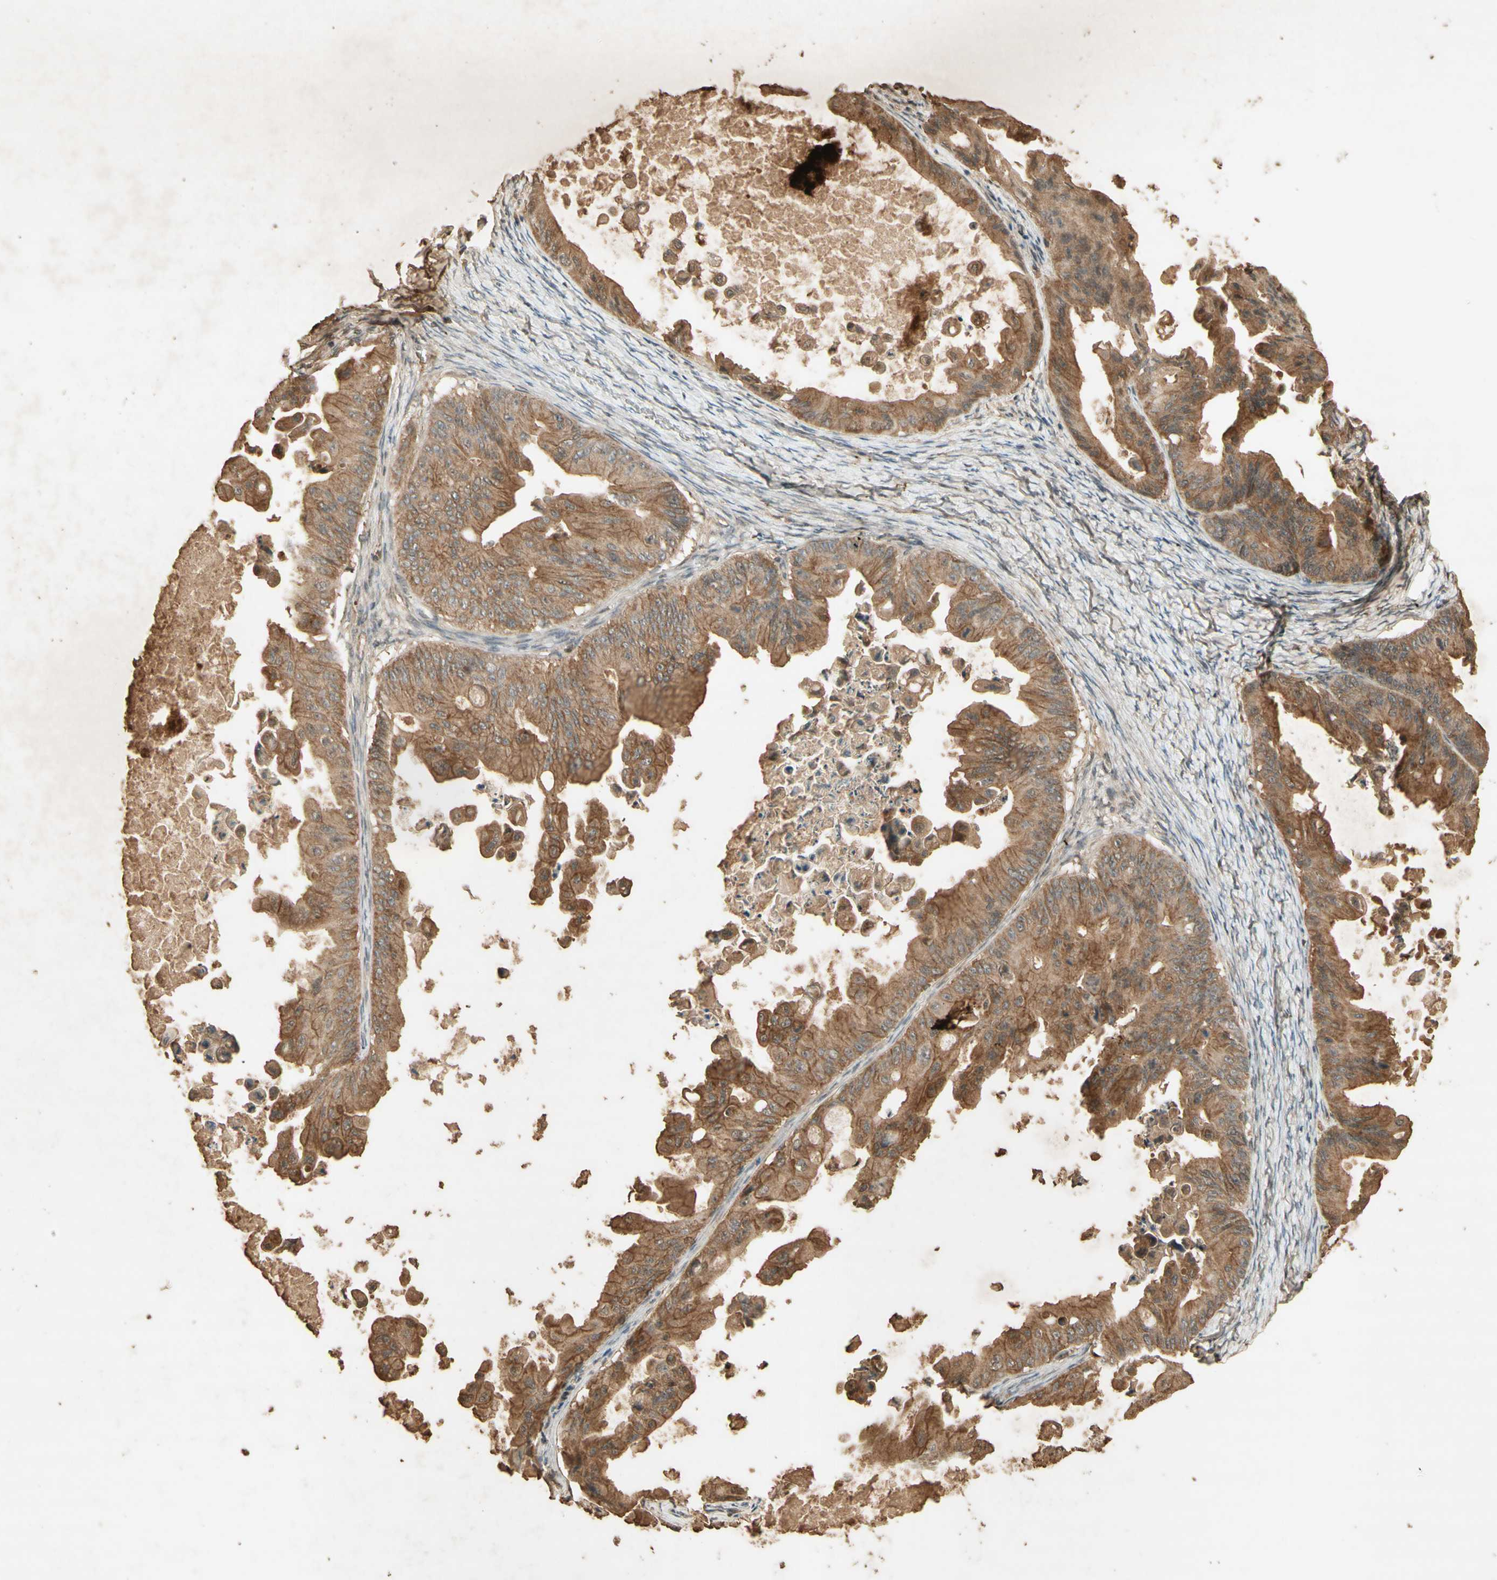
{"staining": {"intensity": "moderate", "quantity": ">75%", "location": "cytoplasmic/membranous"}, "tissue": "ovarian cancer", "cell_type": "Tumor cells", "image_type": "cancer", "snomed": [{"axis": "morphology", "description": "Cystadenocarcinoma, mucinous, NOS"}, {"axis": "topography", "description": "Ovary"}], "caption": "Ovarian mucinous cystadenocarcinoma tissue demonstrates moderate cytoplasmic/membranous expression in approximately >75% of tumor cells", "gene": "SMAD9", "patient": {"sex": "female", "age": 37}}